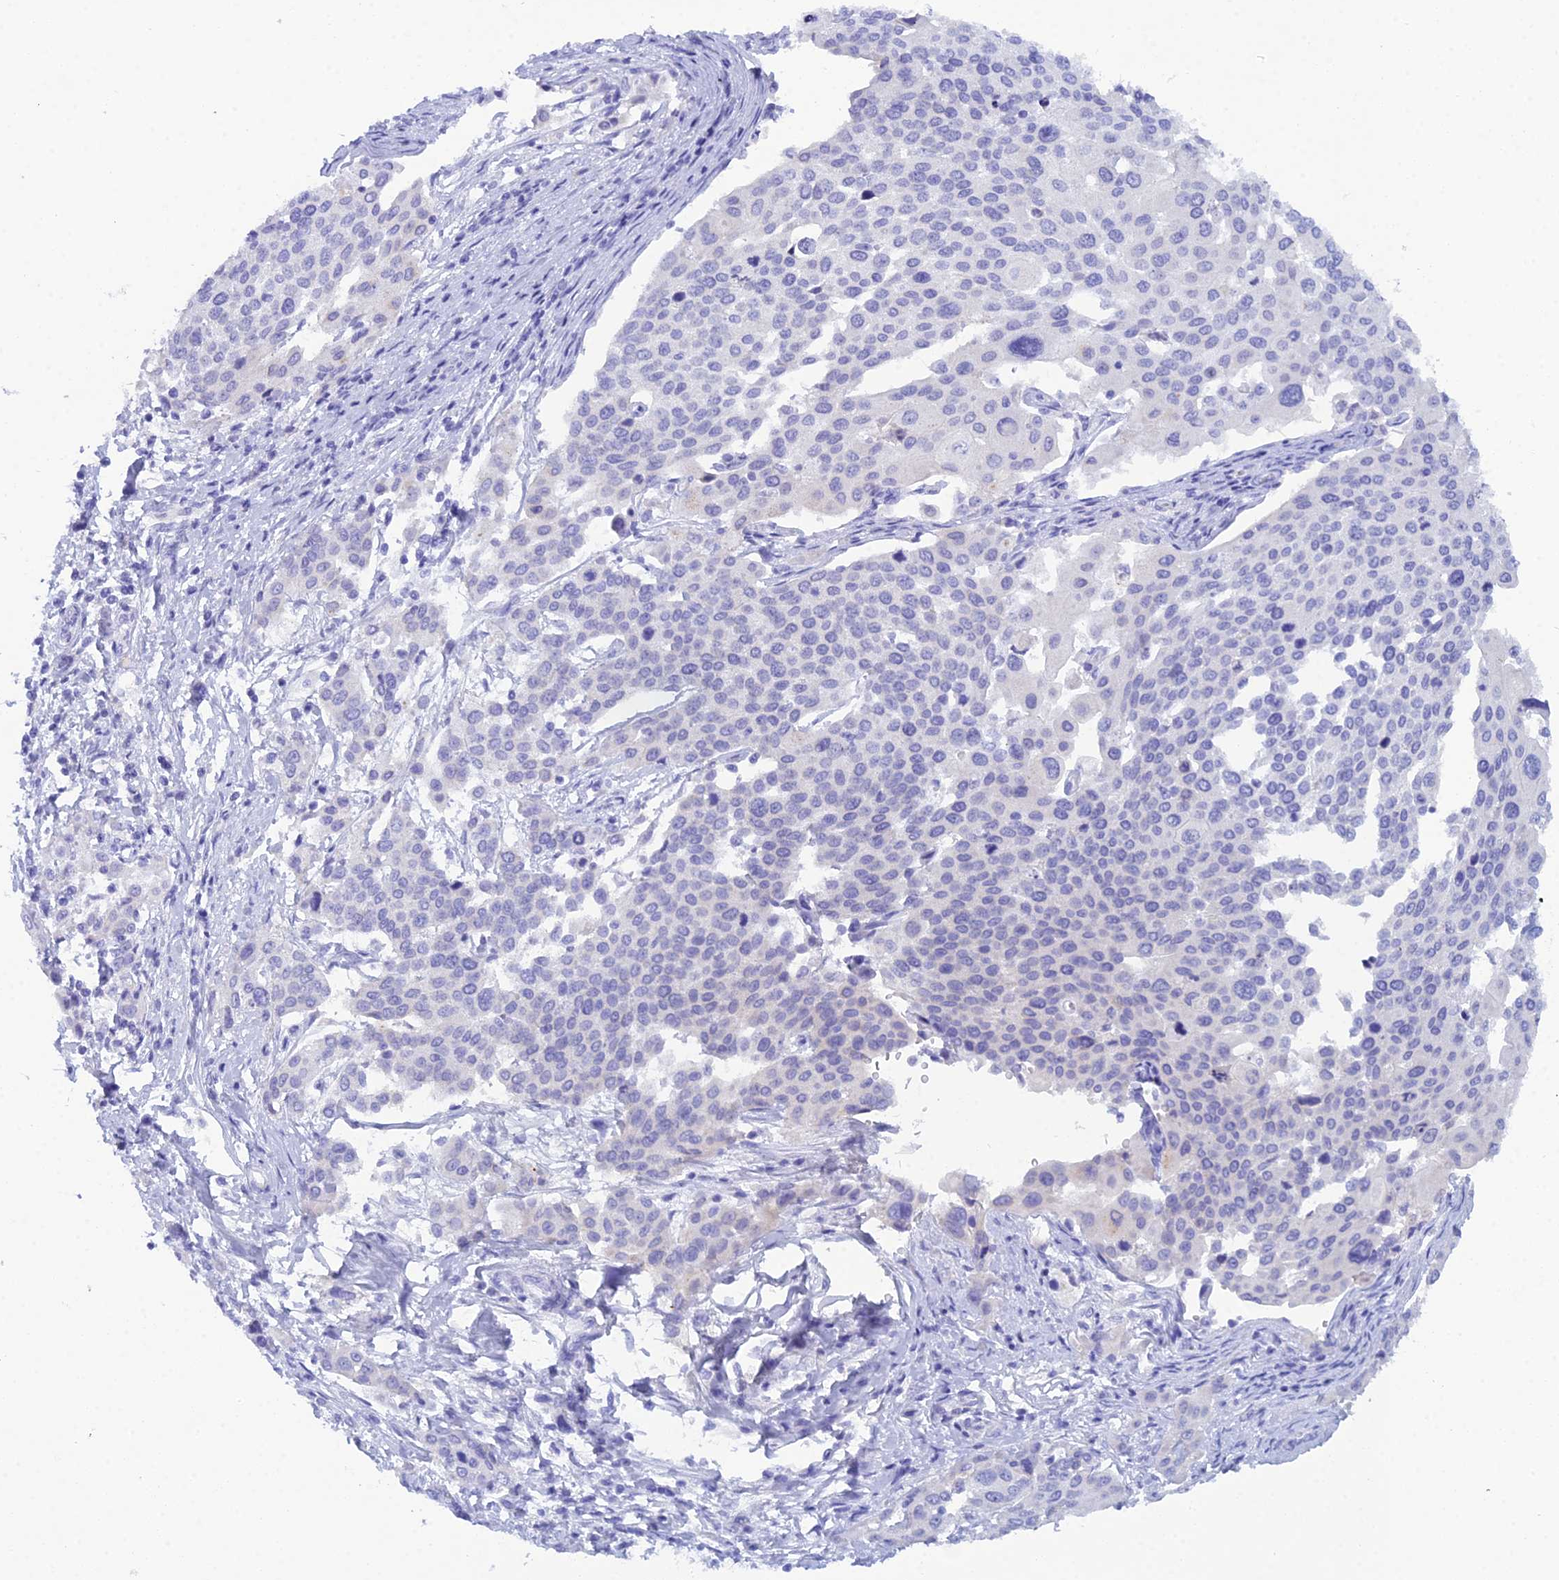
{"staining": {"intensity": "negative", "quantity": "none", "location": "none"}, "tissue": "cervical cancer", "cell_type": "Tumor cells", "image_type": "cancer", "snomed": [{"axis": "morphology", "description": "Squamous cell carcinoma, NOS"}, {"axis": "topography", "description": "Cervix"}], "caption": "This is a micrograph of immunohistochemistry staining of cervical squamous cell carcinoma, which shows no staining in tumor cells.", "gene": "REG1A", "patient": {"sex": "female", "age": 44}}